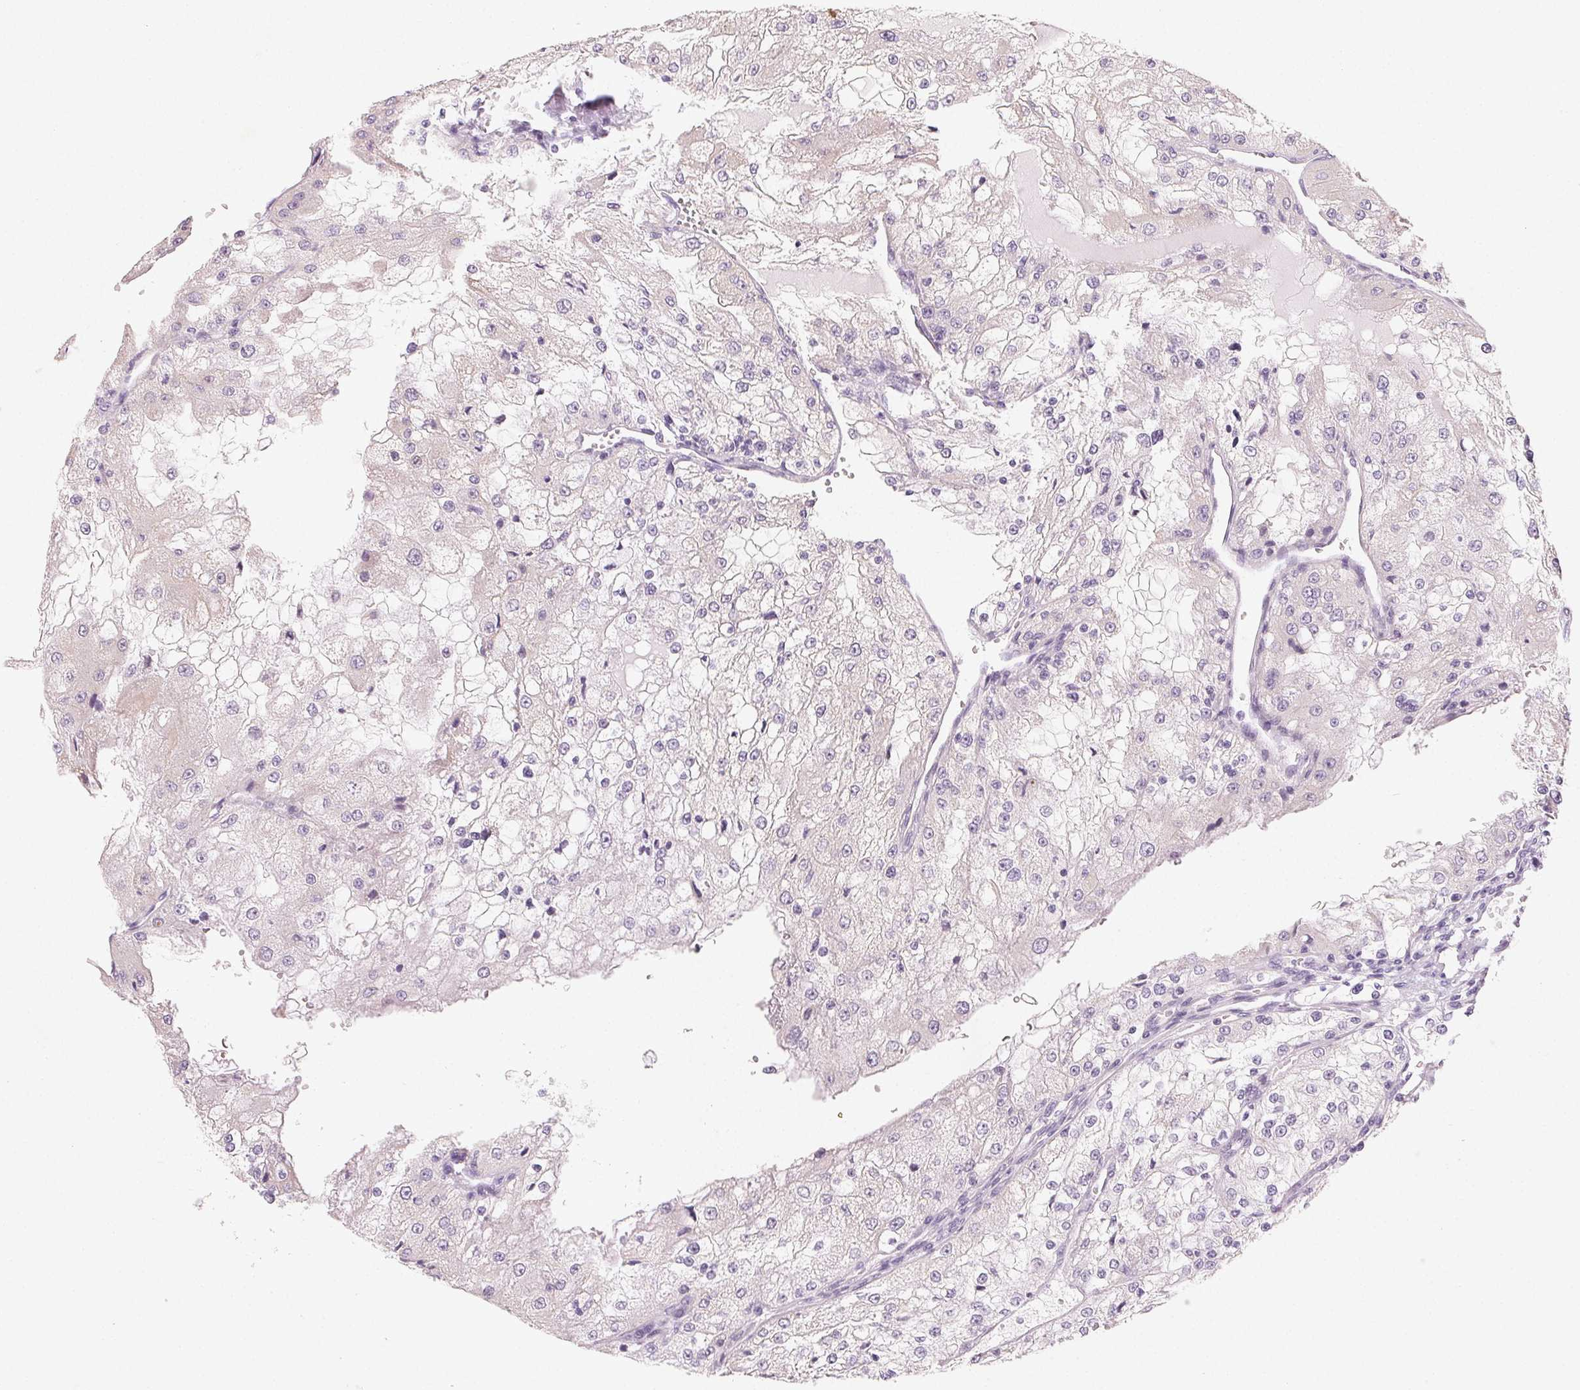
{"staining": {"intensity": "negative", "quantity": "none", "location": "none"}, "tissue": "renal cancer", "cell_type": "Tumor cells", "image_type": "cancer", "snomed": [{"axis": "morphology", "description": "Adenocarcinoma, NOS"}, {"axis": "topography", "description": "Kidney"}], "caption": "This is a image of IHC staining of renal cancer (adenocarcinoma), which shows no positivity in tumor cells.", "gene": "MYBL1", "patient": {"sex": "female", "age": 74}}